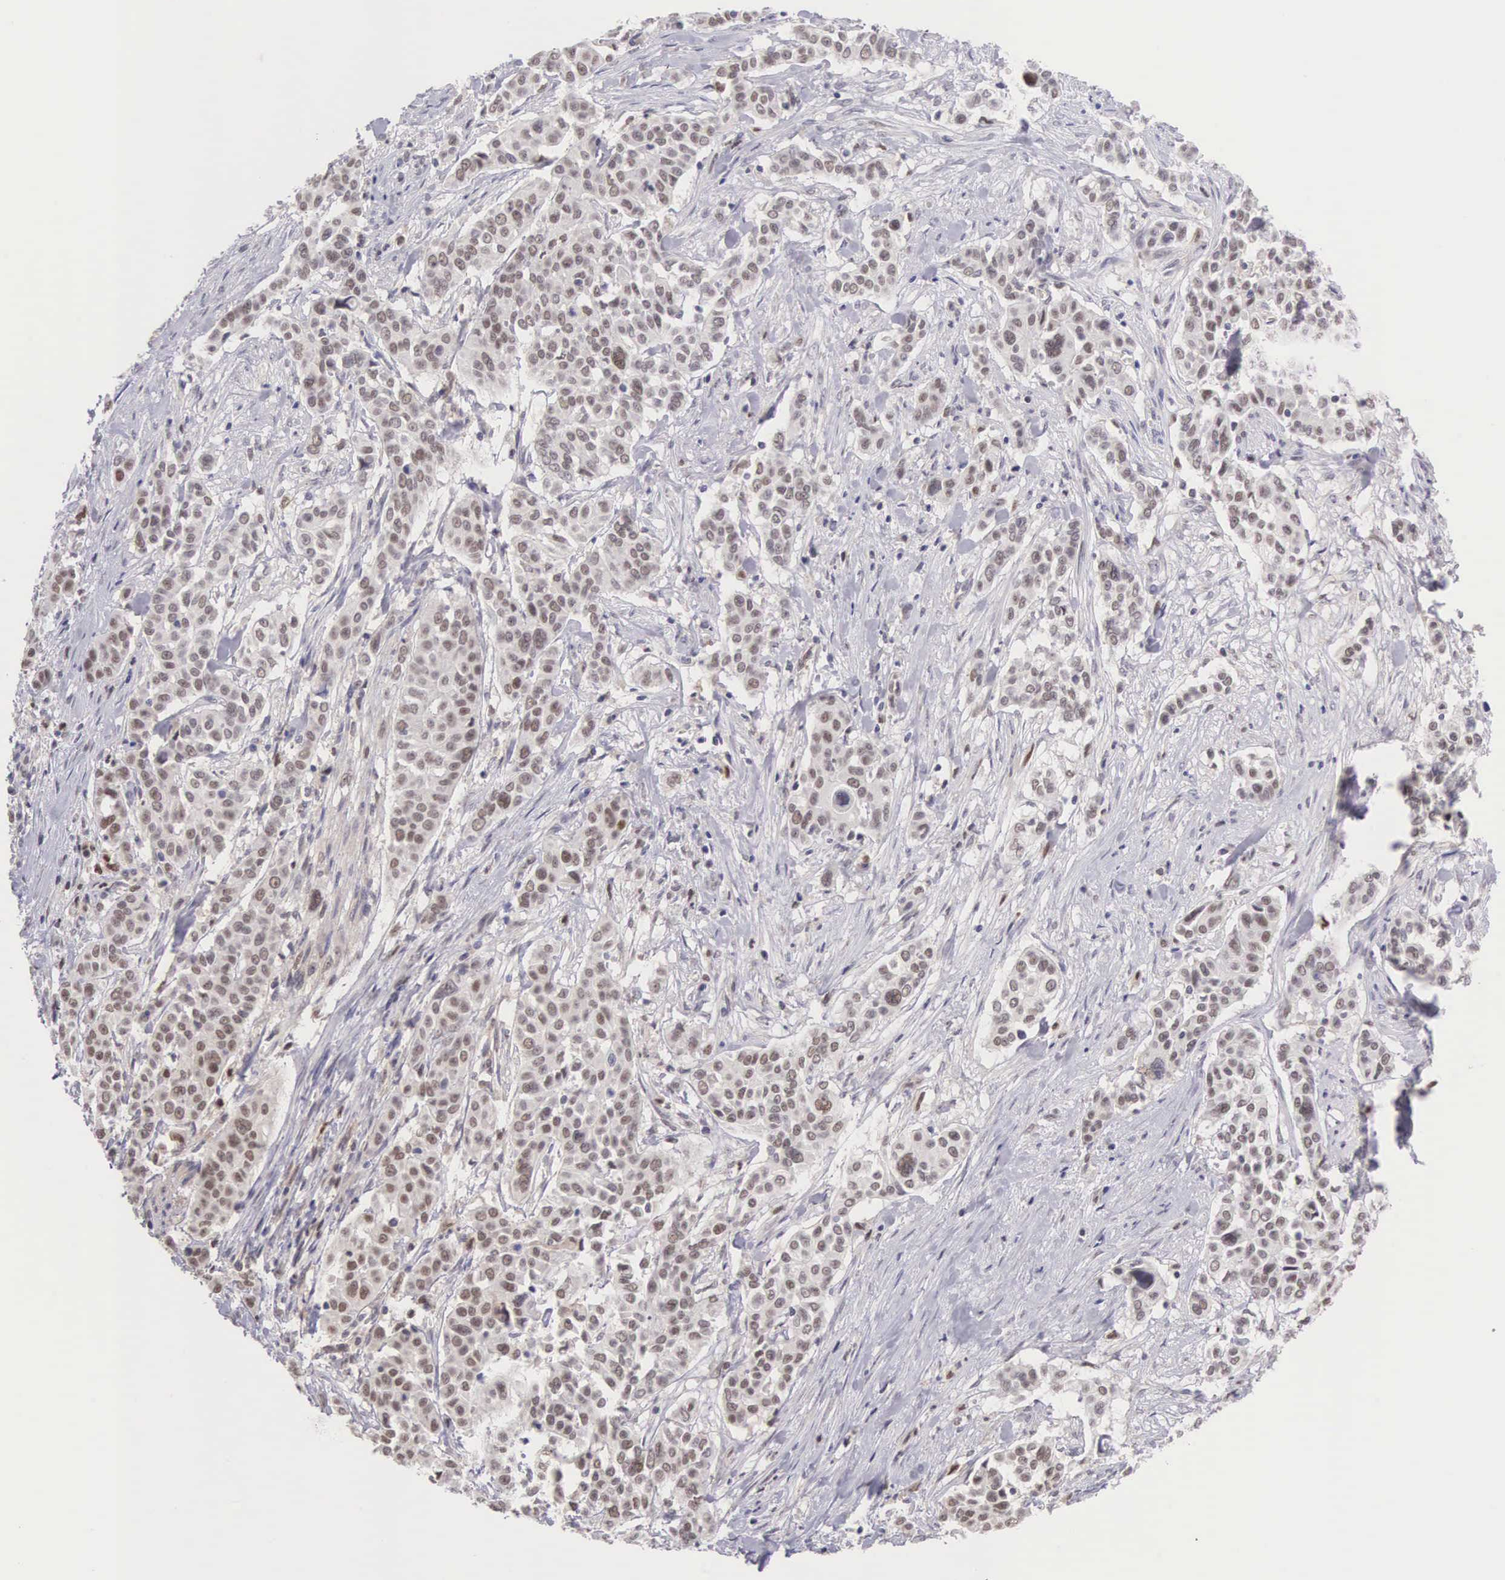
{"staining": {"intensity": "weak", "quantity": "25%-75%", "location": "nuclear"}, "tissue": "pancreatic cancer", "cell_type": "Tumor cells", "image_type": "cancer", "snomed": [{"axis": "morphology", "description": "Adenocarcinoma, NOS"}, {"axis": "topography", "description": "Pancreas"}], "caption": "Weak nuclear protein expression is present in approximately 25%-75% of tumor cells in pancreatic cancer.", "gene": "GRK3", "patient": {"sex": "female", "age": 52}}